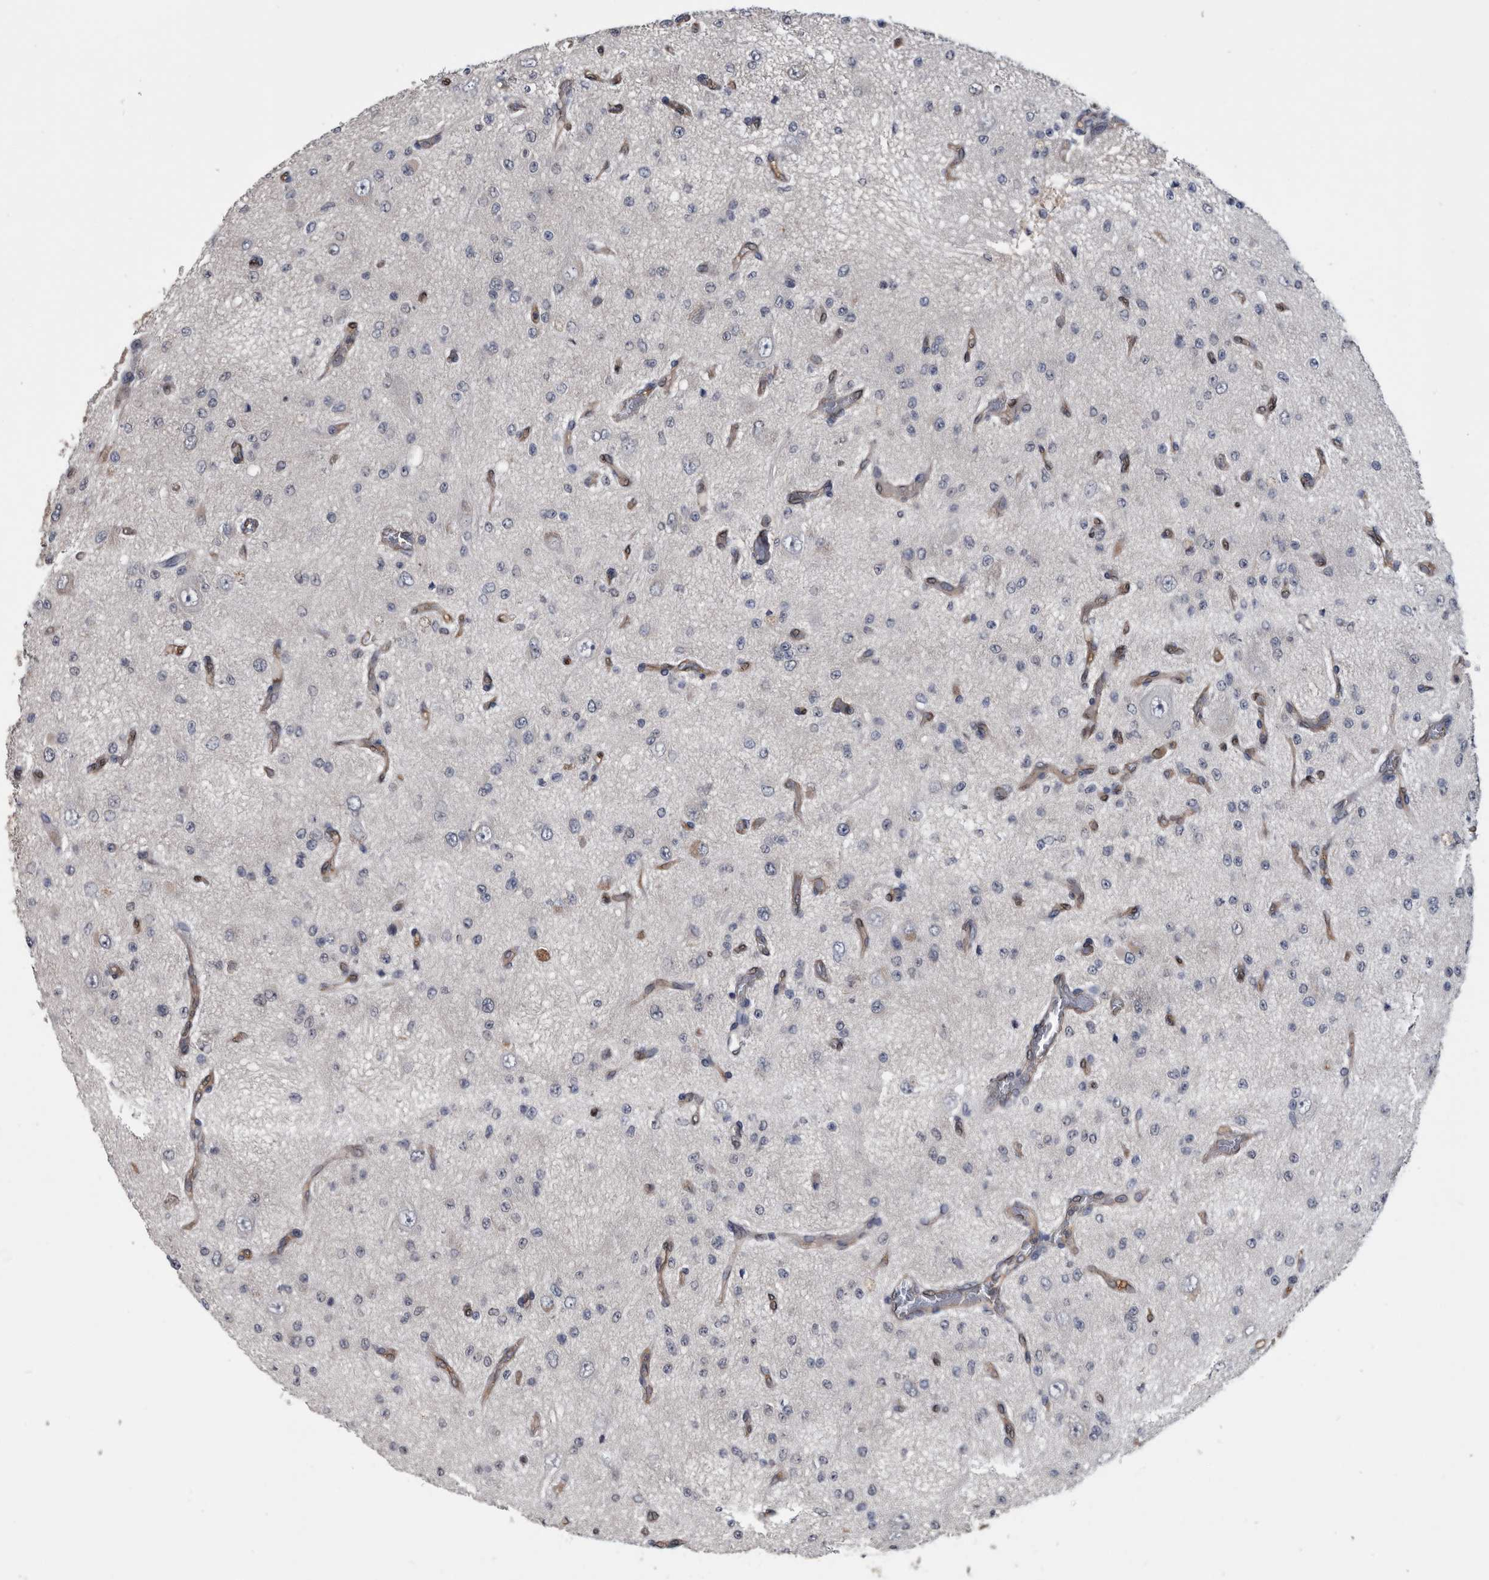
{"staining": {"intensity": "negative", "quantity": "none", "location": "none"}, "tissue": "glioma", "cell_type": "Tumor cells", "image_type": "cancer", "snomed": [{"axis": "morphology", "description": "Glioma, malignant, Low grade"}, {"axis": "topography", "description": "Brain"}], "caption": "Tumor cells show no significant positivity in malignant glioma (low-grade). Brightfield microscopy of immunohistochemistry (IHC) stained with DAB (brown) and hematoxylin (blue), captured at high magnification.", "gene": "PDXK", "patient": {"sex": "male", "age": 38}}